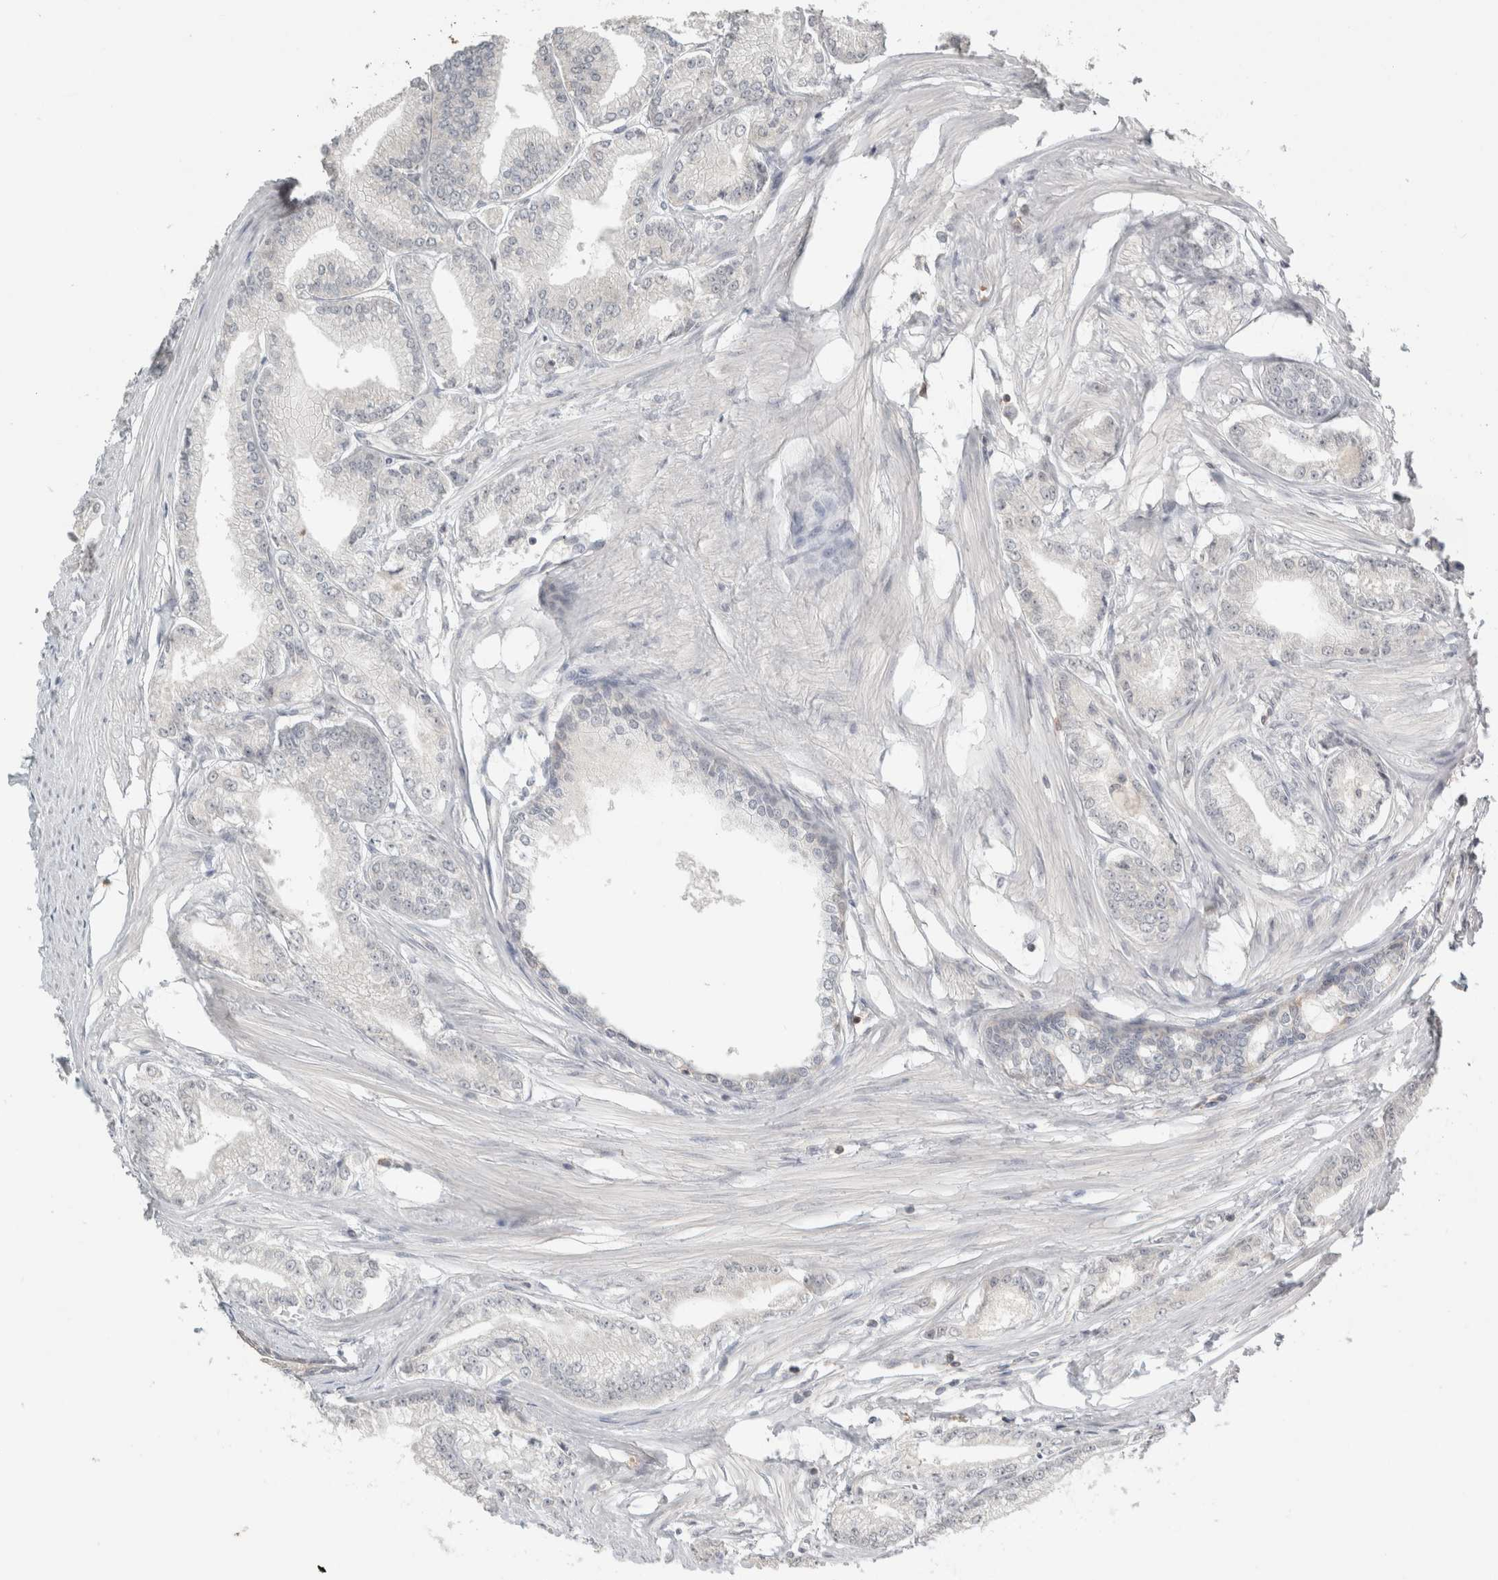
{"staining": {"intensity": "negative", "quantity": "none", "location": "none"}, "tissue": "prostate cancer", "cell_type": "Tumor cells", "image_type": "cancer", "snomed": [{"axis": "morphology", "description": "Adenocarcinoma, Low grade"}, {"axis": "topography", "description": "Prostate"}], "caption": "There is no significant expression in tumor cells of prostate cancer (low-grade adenocarcinoma).", "gene": "TRAT1", "patient": {"sex": "male", "age": 52}}